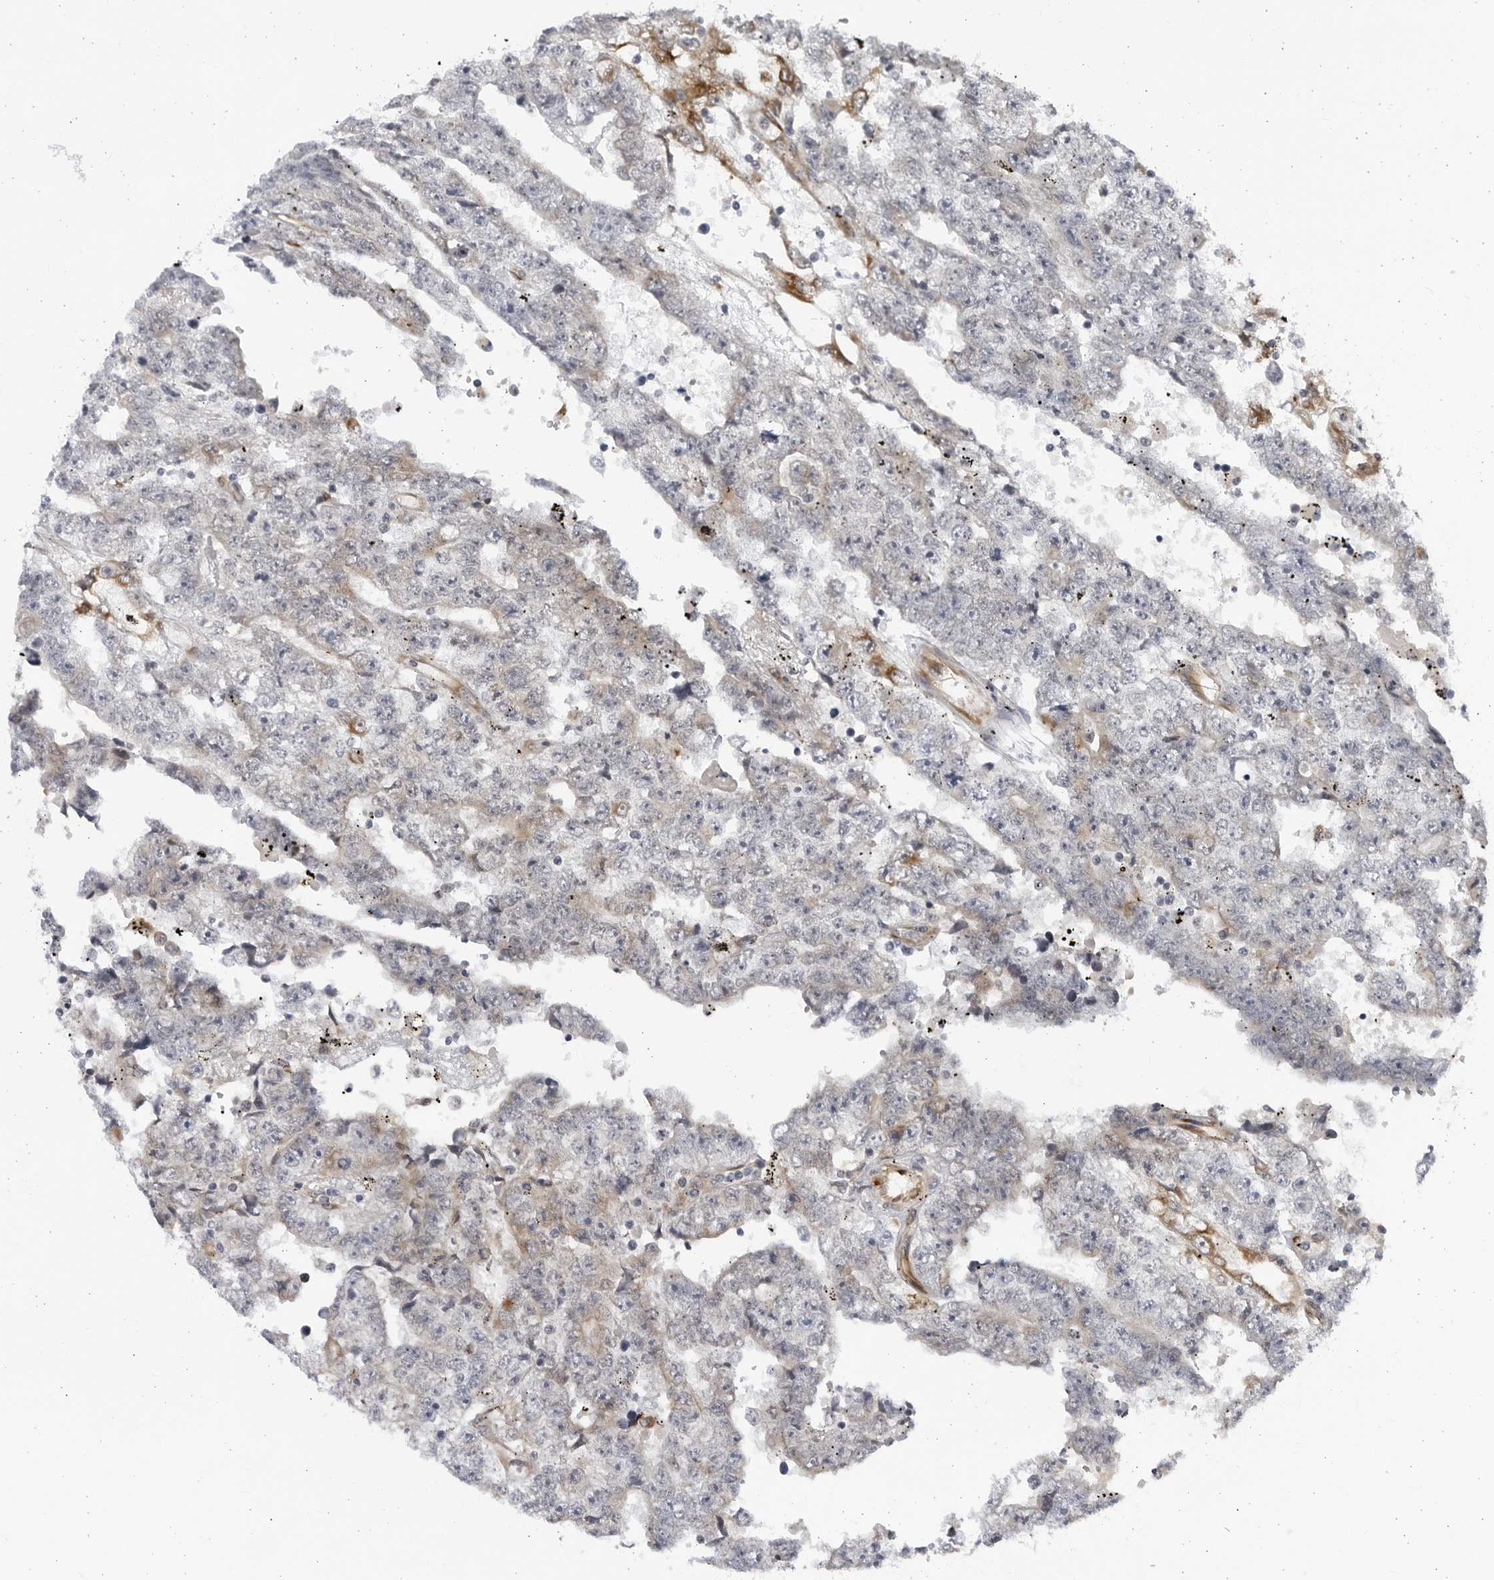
{"staining": {"intensity": "negative", "quantity": "none", "location": "none"}, "tissue": "testis cancer", "cell_type": "Tumor cells", "image_type": "cancer", "snomed": [{"axis": "morphology", "description": "Carcinoma, Embryonal, NOS"}, {"axis": "topography", "description": "Testis"}], "caption": "Histopathology image shows no protein expression in tumor cells of embryonal carcinoma (testis) tissue.", "gene": "BMP2K", "patient": {"sex": "male", "age": 25}}